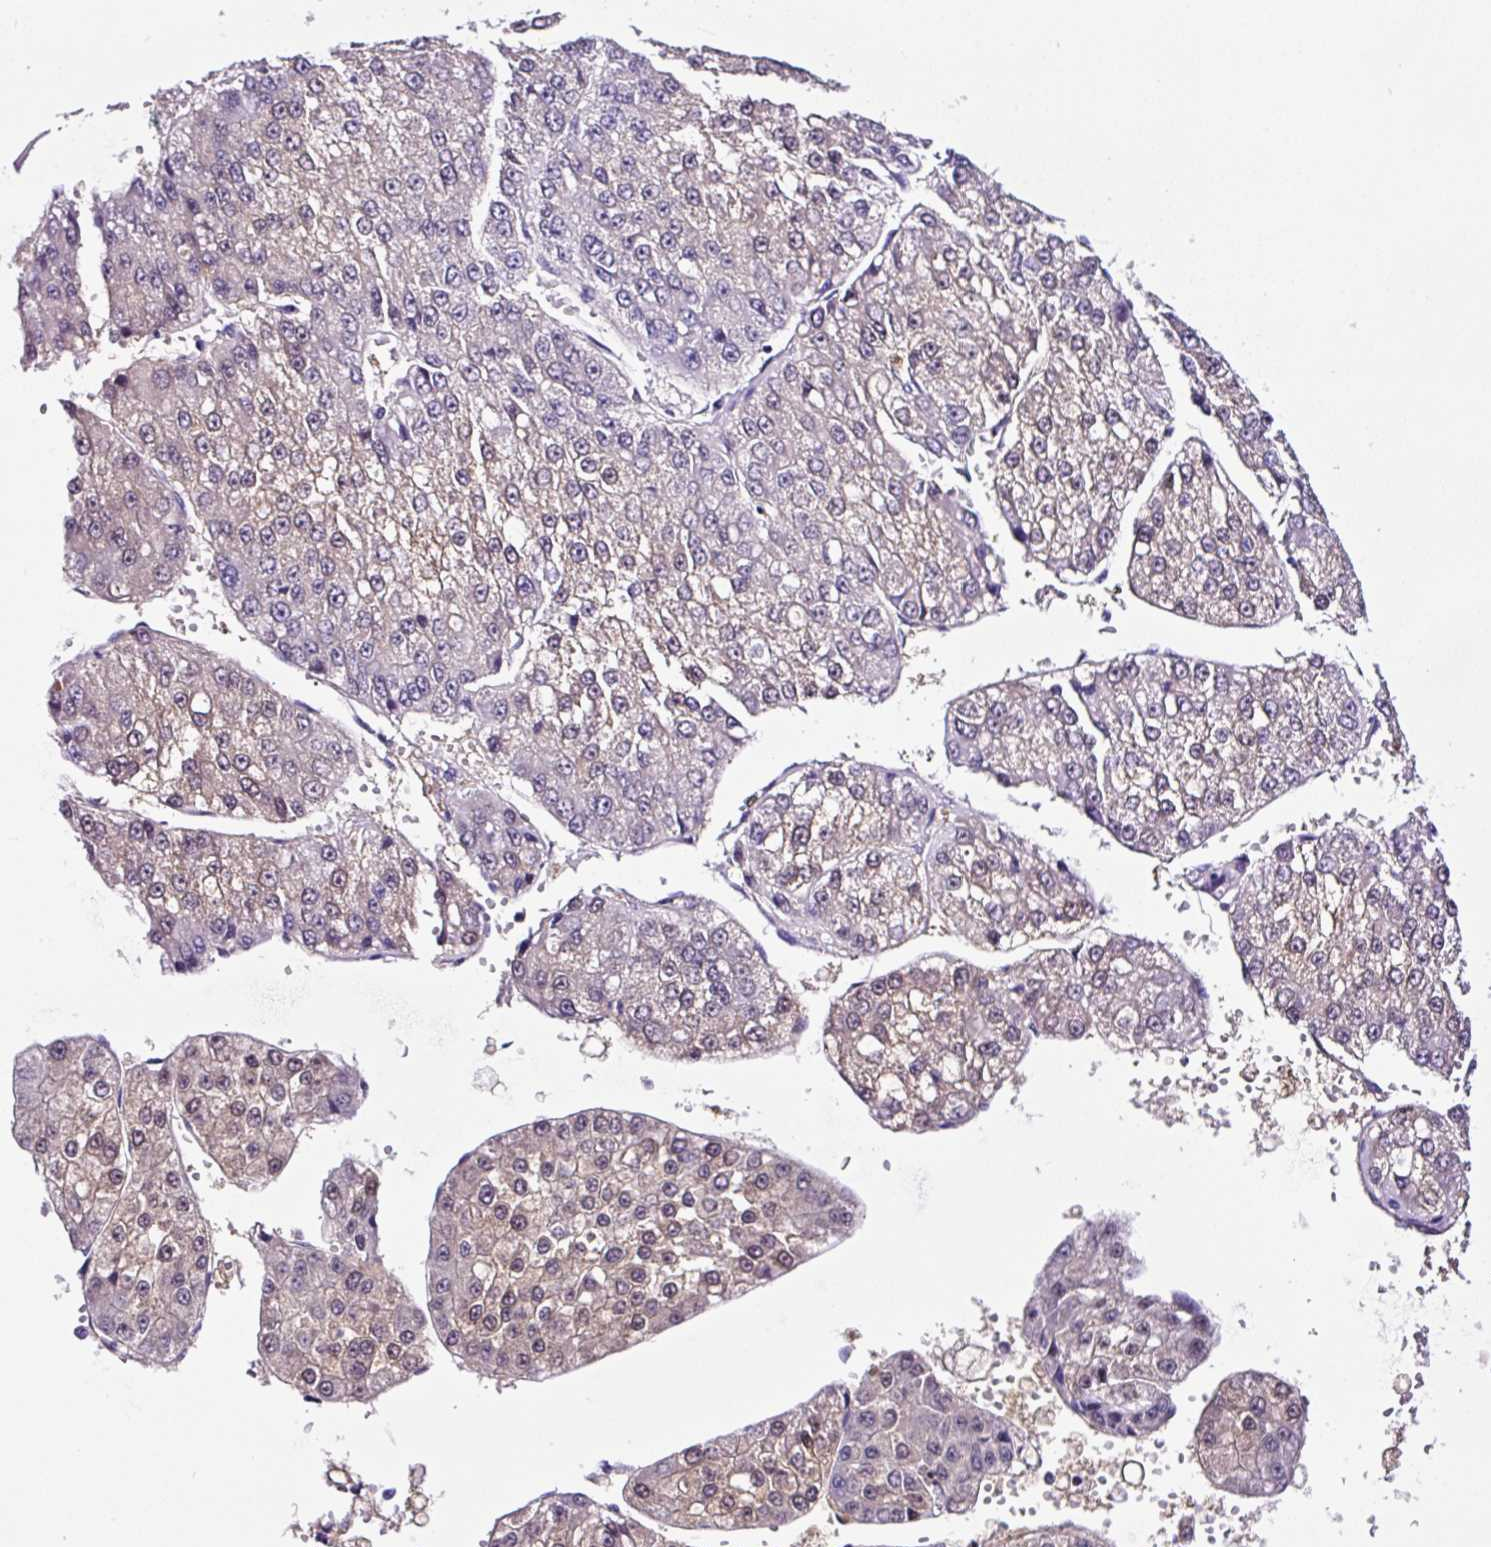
{"staining": {"intensity": "weak", "quantity": "<25%", "location": "cytoplasmic/membranous,nuclear"}, "tissue": "liver cancer", "cell_type": "Tumor cells", "image_type": "cancer", "snomed": [{"axis": "morphology", "description": "Carcinoma, Hepatocellular, NOS"}, {"axis": "topography", "description": "Liver"}], "caption": "DAB immunohistochemical staining of human liver cancer shows no significant positivity in tumor cells.", "gene": "TAFA3", "patient": {"sex": "female", "age": 73}}